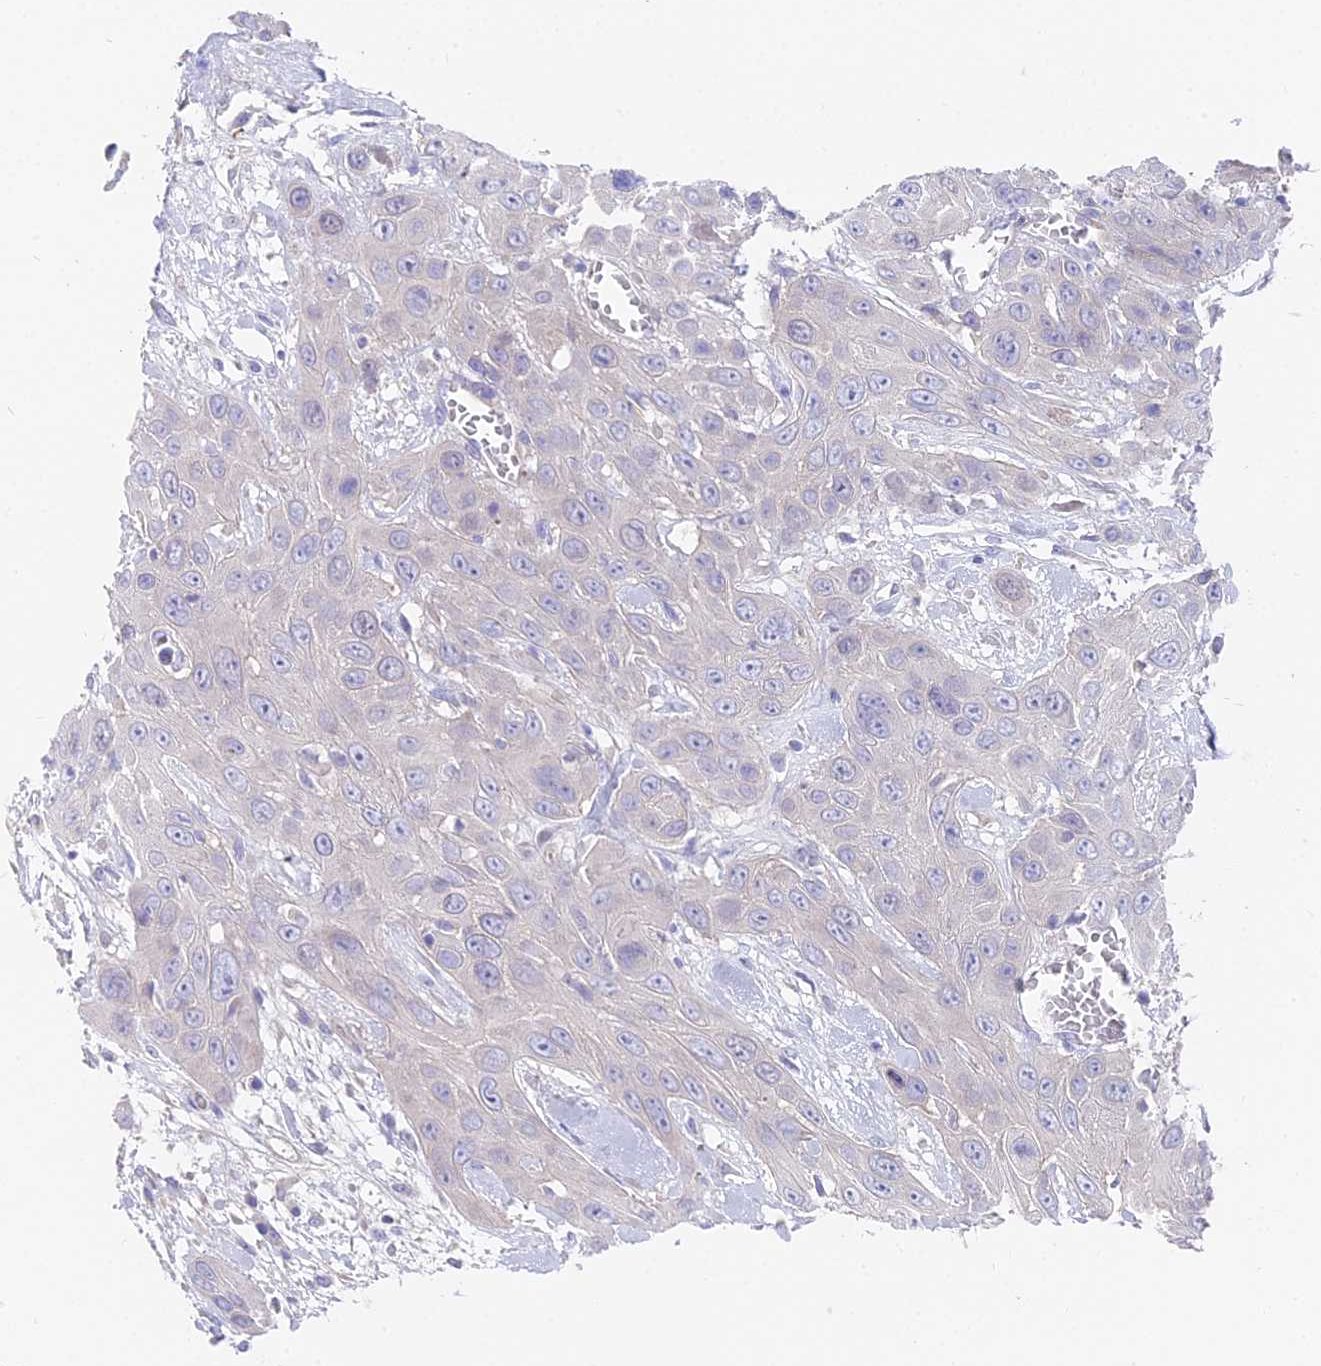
{"staining": {"intensity": "negative", "quantity": "none", "location": "none"}, "tissue": "head and neck cancer", "cell_type": "Tumor cells", "image_type": "cancer", "snomed": [{"axis": "morphology", "description": "Squamous cell carcinoma, NOS"}, {"axis": "topography", "description": "Head-Neck"}], "caption": "Tumor cells show no significant protein staining in squamous cell carcinoma (head and neck).", "gene": "FAM168B", "patient": {"sex": "male", "age": 81}}